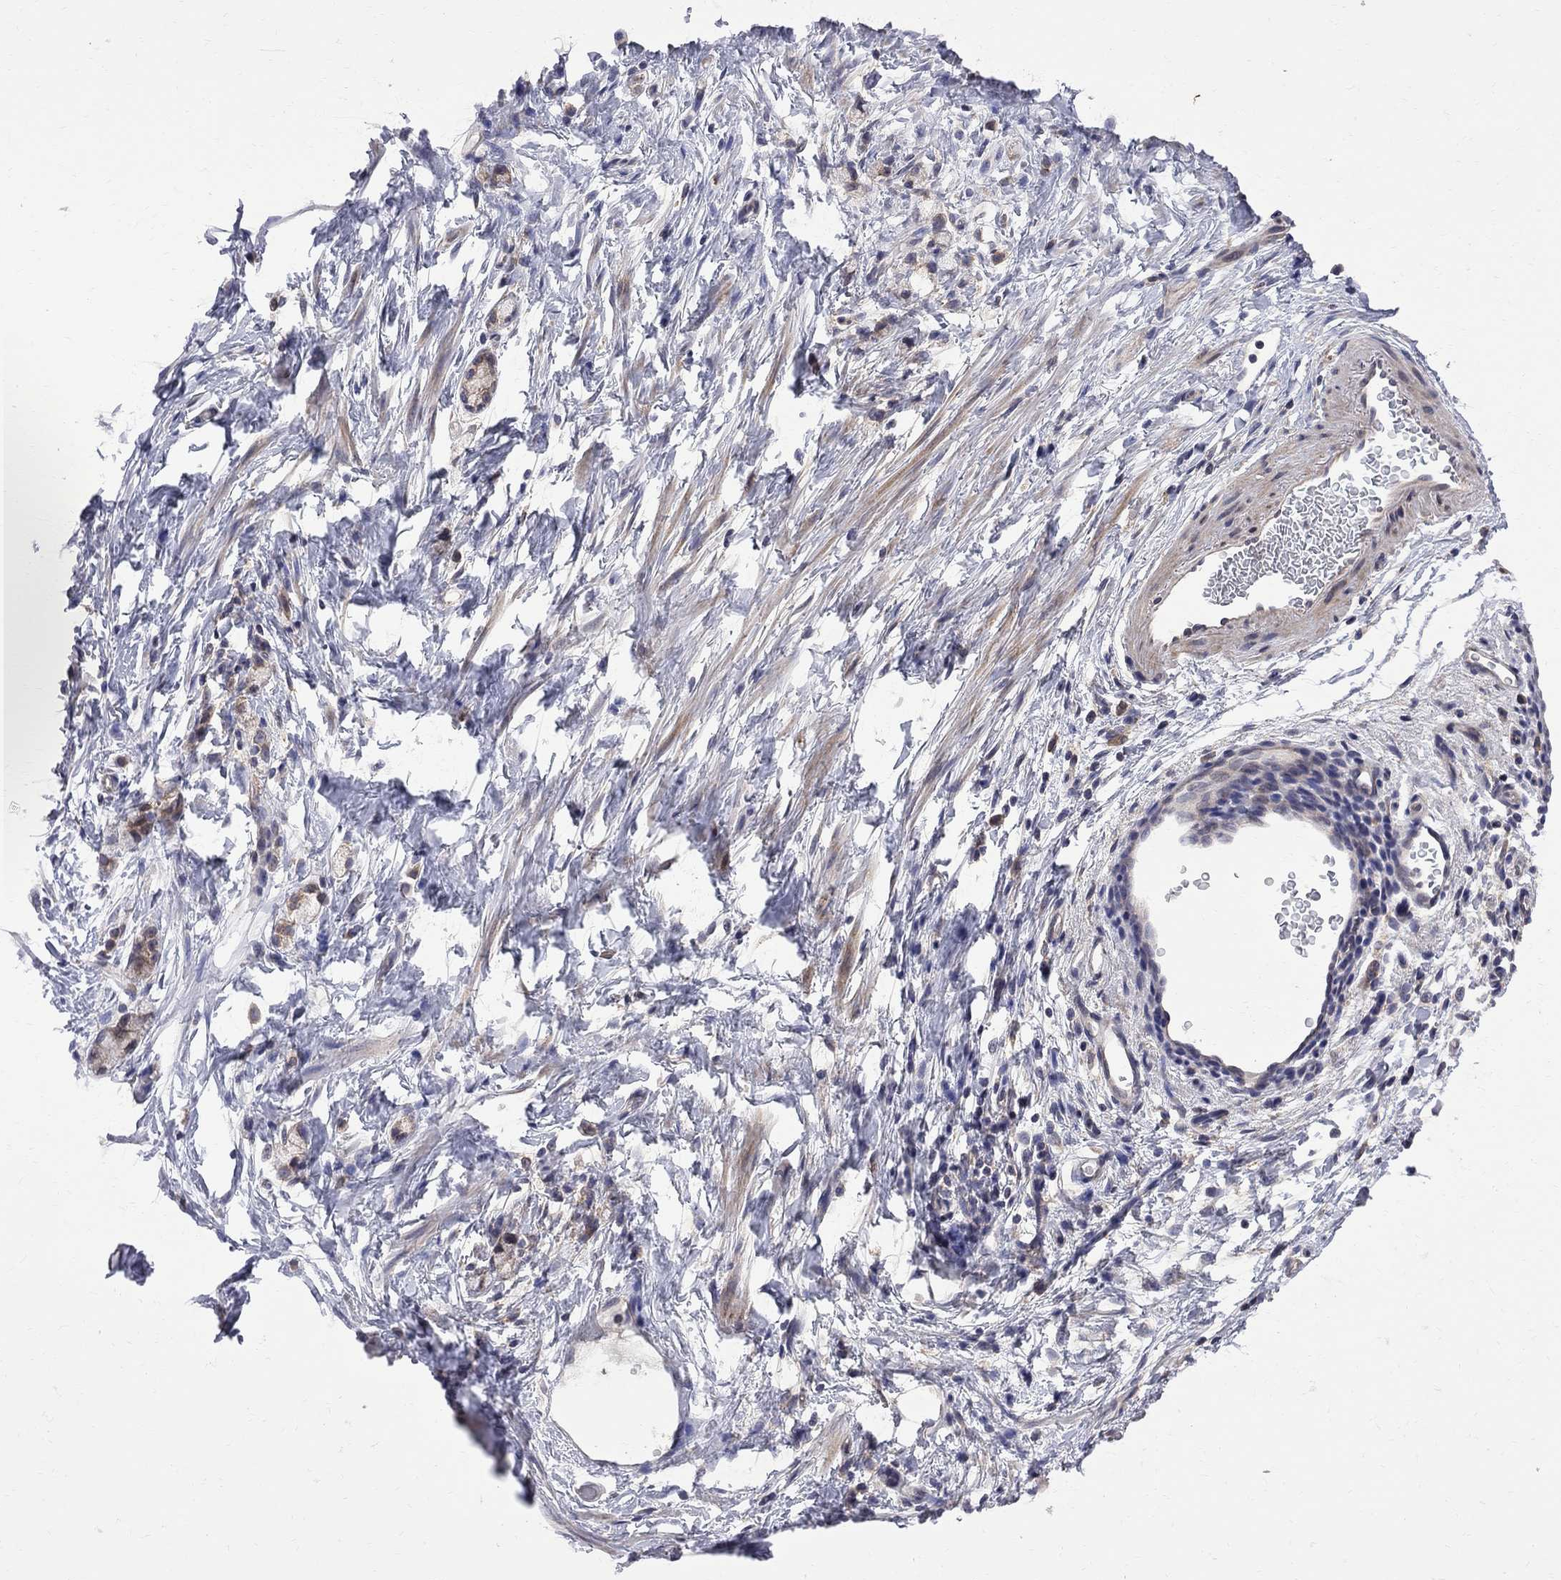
{"staining": {"intensity": "moderate", "quantity": ">75%", "location": "cytoplasmic/membranous"}, "tissue": "stomach cancer", "cell_type": "Tumor cells", "image_type": "cancer", "snomed": [{"axis": "morphology", "description": "Adenocarcinoma, NOS"}, {"axis": "topography", "description": "Stomach"}], "caption": "A brown stain labels moderate cytoplasmic/membranous positivity of a protein in stomach cancer (adenocarcinoma) tumor cells. Using DAB (brown) and hematoxylin (blue) stains, captured at high magnification using brightfield microscopy.", "gene": "CNOT11", "patient": {"sex": "male", "age": 58}}